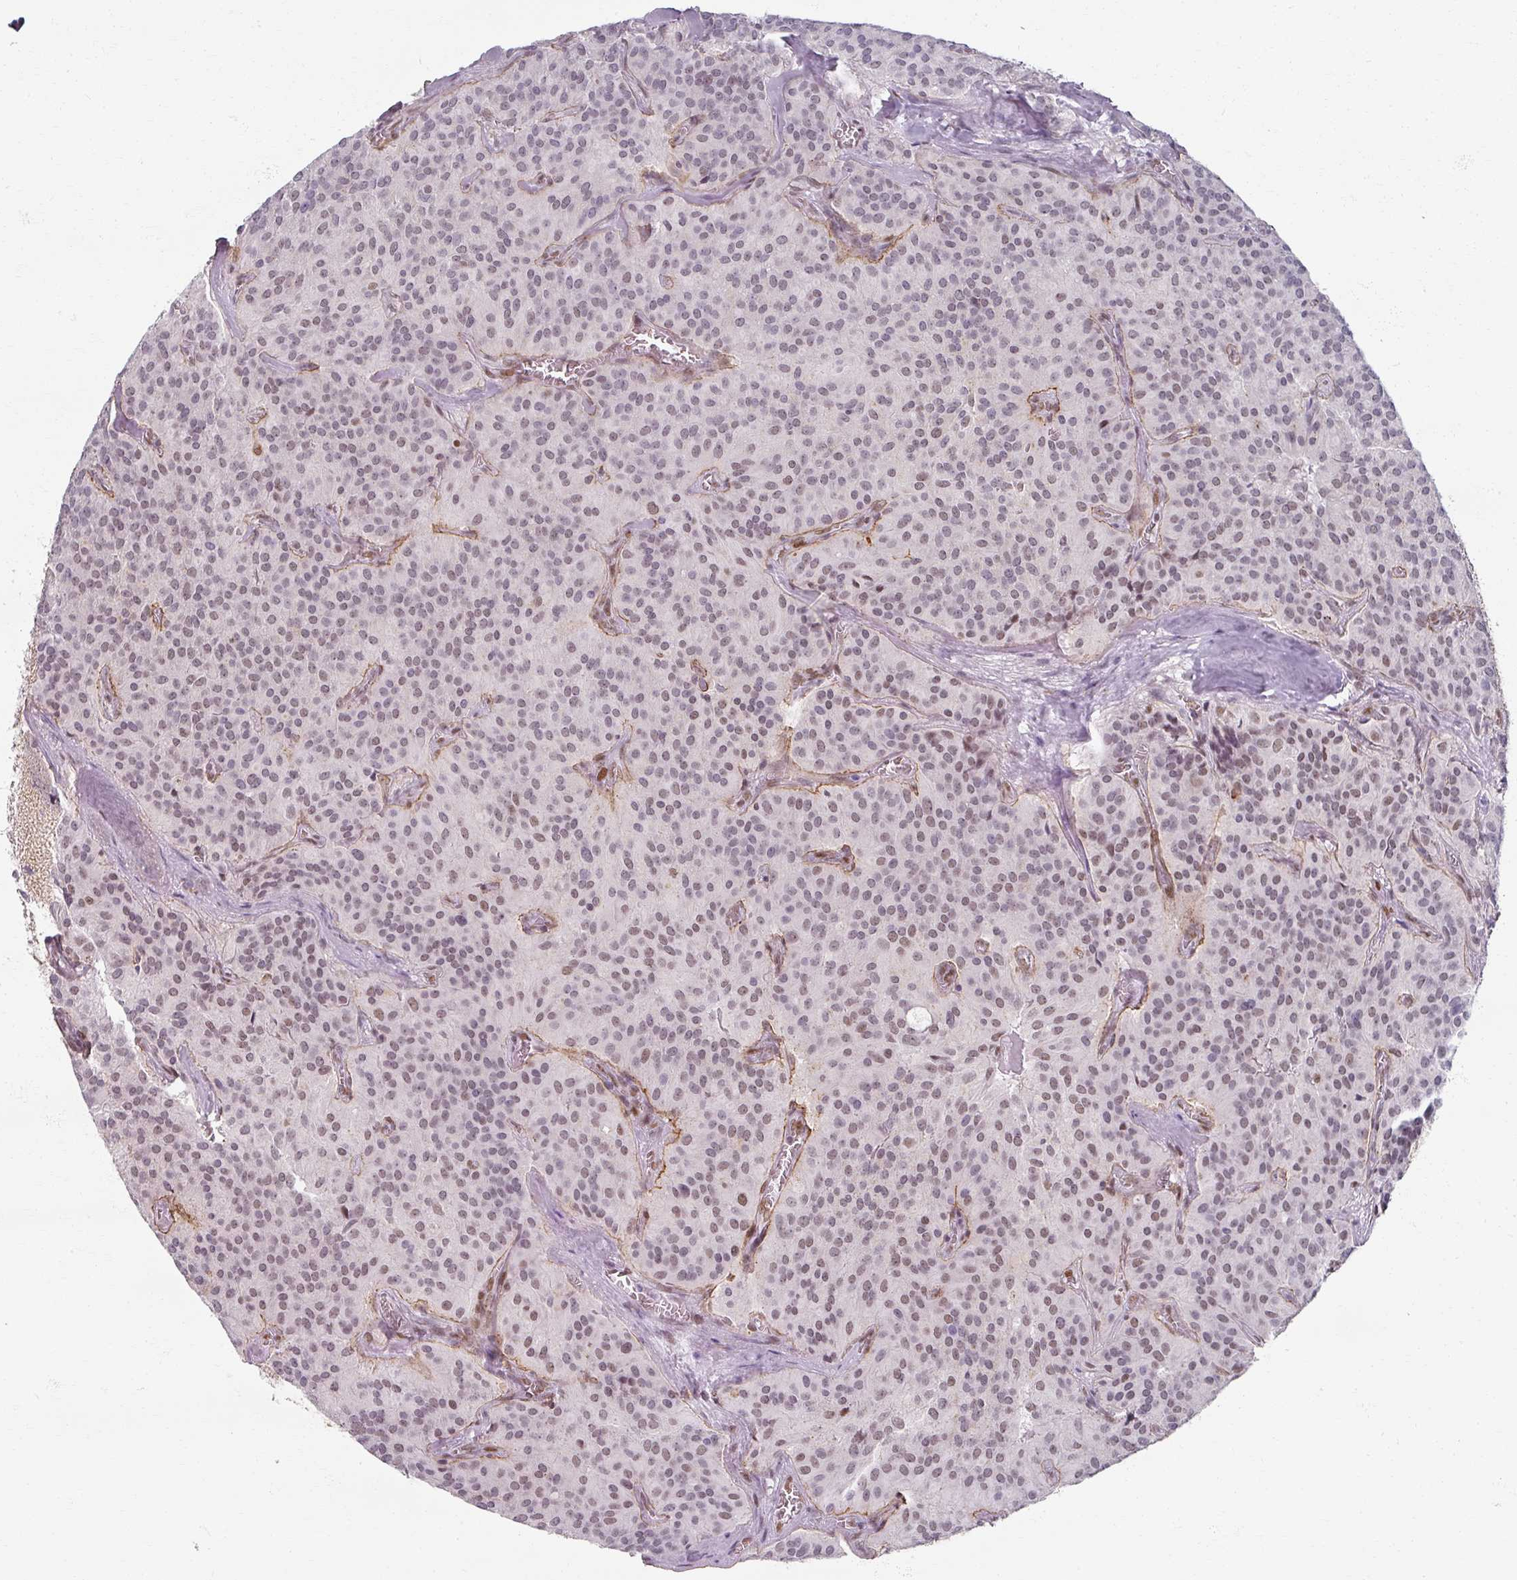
{"staining": {"intensity": "moderate", "quantity": "25%-75%", "location": "nuclear"}, "tissue": "glioma", "cell_type": "Tumor cells", "image_type": "cancer", "snomed": [{"axis": "morphology", "description": "Glioma, malignant, Low grade"}, {"axis": "topography", "description": "Brain"}], "caption": "Glioma stained with immunohistochemistry (IHC) exhibits moderate nuclear staining in about 25%-75% of tumor cells.", "gene": "RIPOR3", "patient": {"sex": "male", "age": 42}}